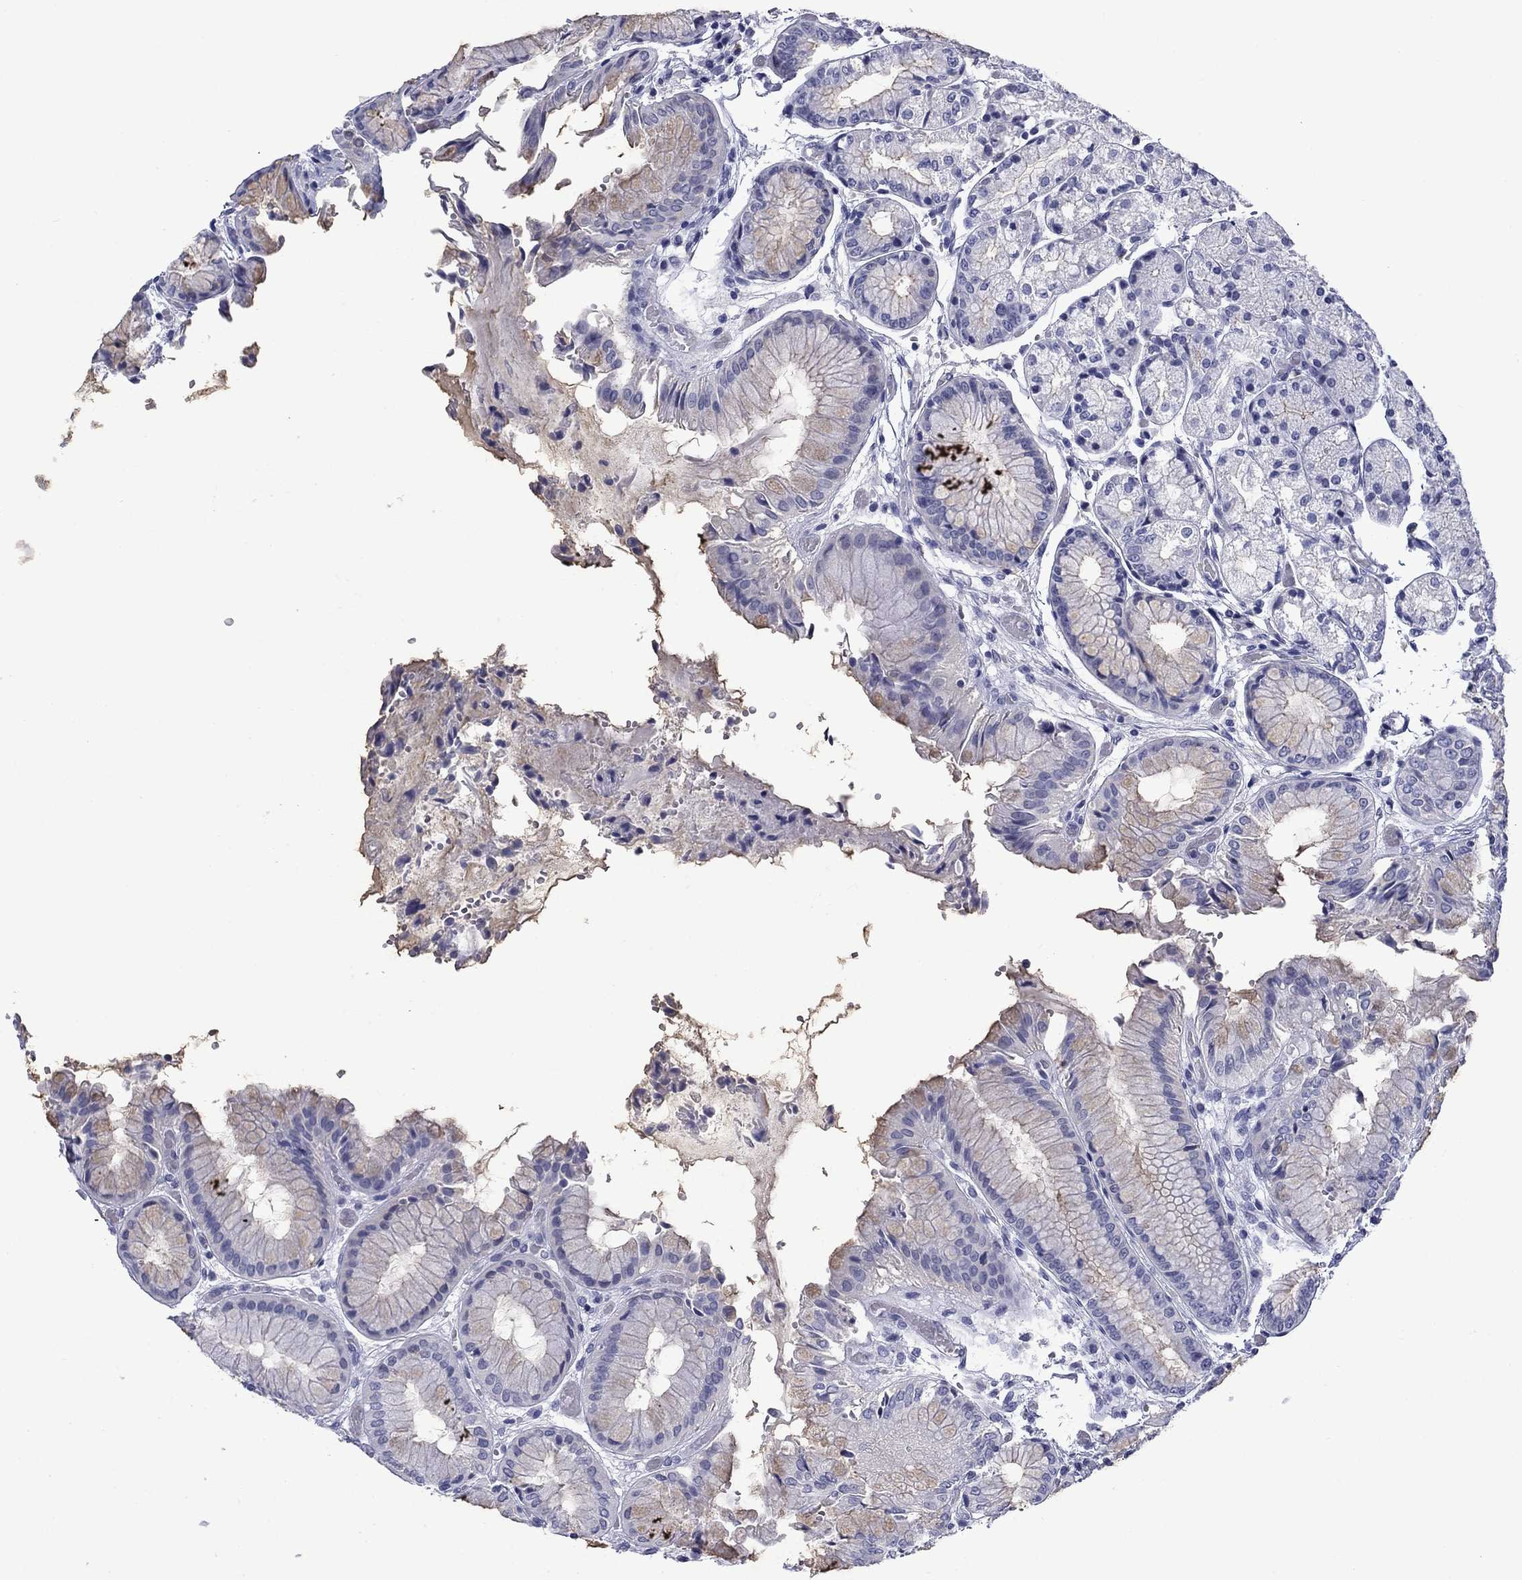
{"staining": {"intensity": "weak", "quantity": "<25%", "location": "cytoplasmic/membranous"}, "tissue": "stomach", "cell_type": "Glandular cells", "image_type": "normal", "snomed": [{"axis": "morphology", "description": "Normal tissue, NOS"}, {"axis": "topography", "description": "Stomach, upper"}], "caption": "Immunohistochemistry (IHC) image of benign stomach: stomach stained with DAB exhibits no significant protein expression in glandular cells.", "gene": "BCL2L14", "patient": {"sex": "male", "age": 72}}